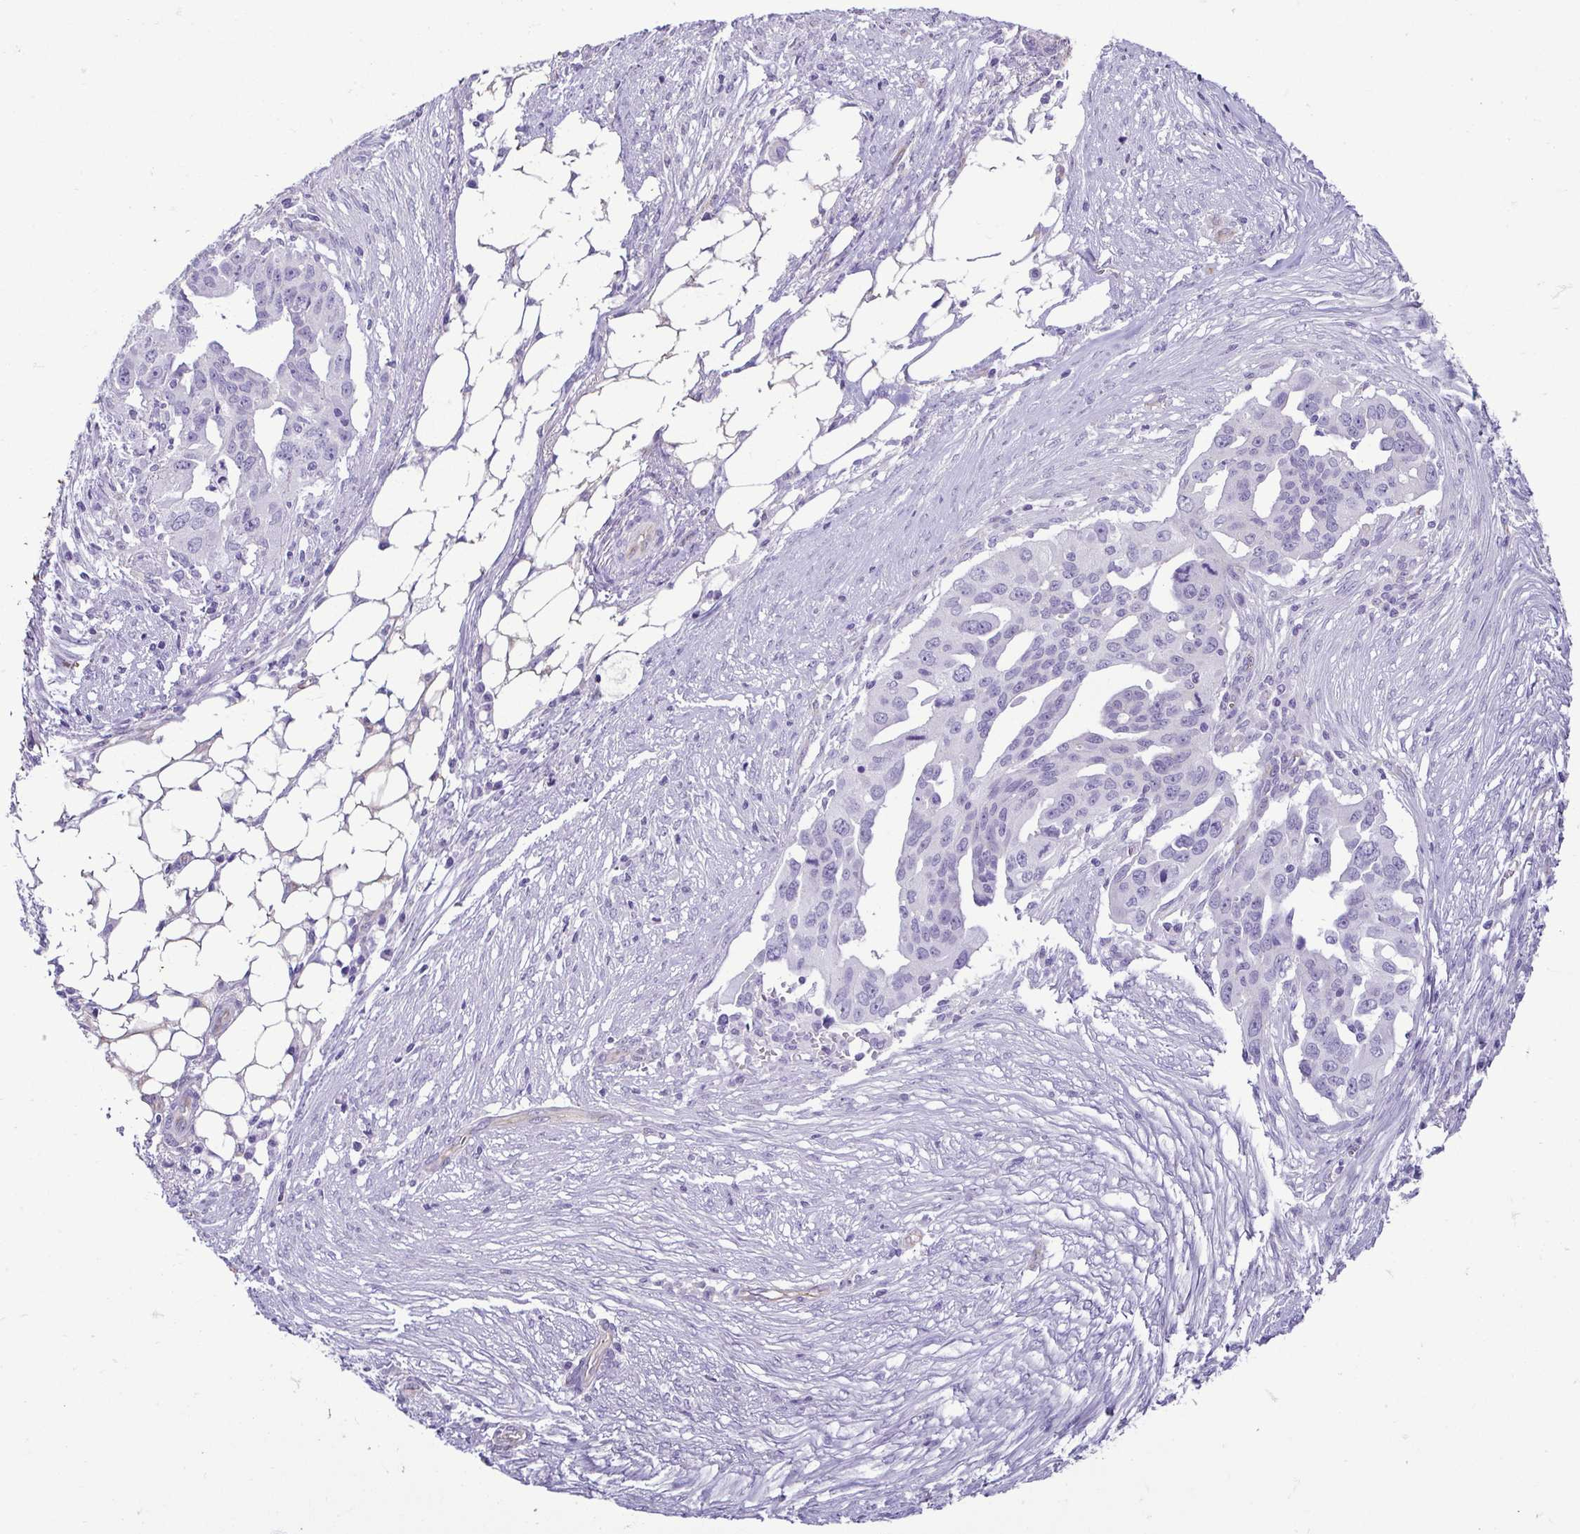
{"staining": {"intensity": "negative", "quantity": "none", "location": "none"}, "tissue": "ovarian cancer", "cell_type": "Tumor cells", "image_type": "cancer", "snomed": [{"axis": "morphology", "description": "Carcinoma, endometroid"}, {"axis": "morphology", "description": "Cystadenocarcinoma, serous, NOS"}, {"axis": "topography", "description": "Ovary"}], "caption": "A high-resolution image shows immunohistochemistry staining of ovarian cancer (serous cystadenocarcinoma), which reveals no significant positivity in tumor cells.", "gene": "CASP14", "patient": {"sex": "female", "age": 45}}